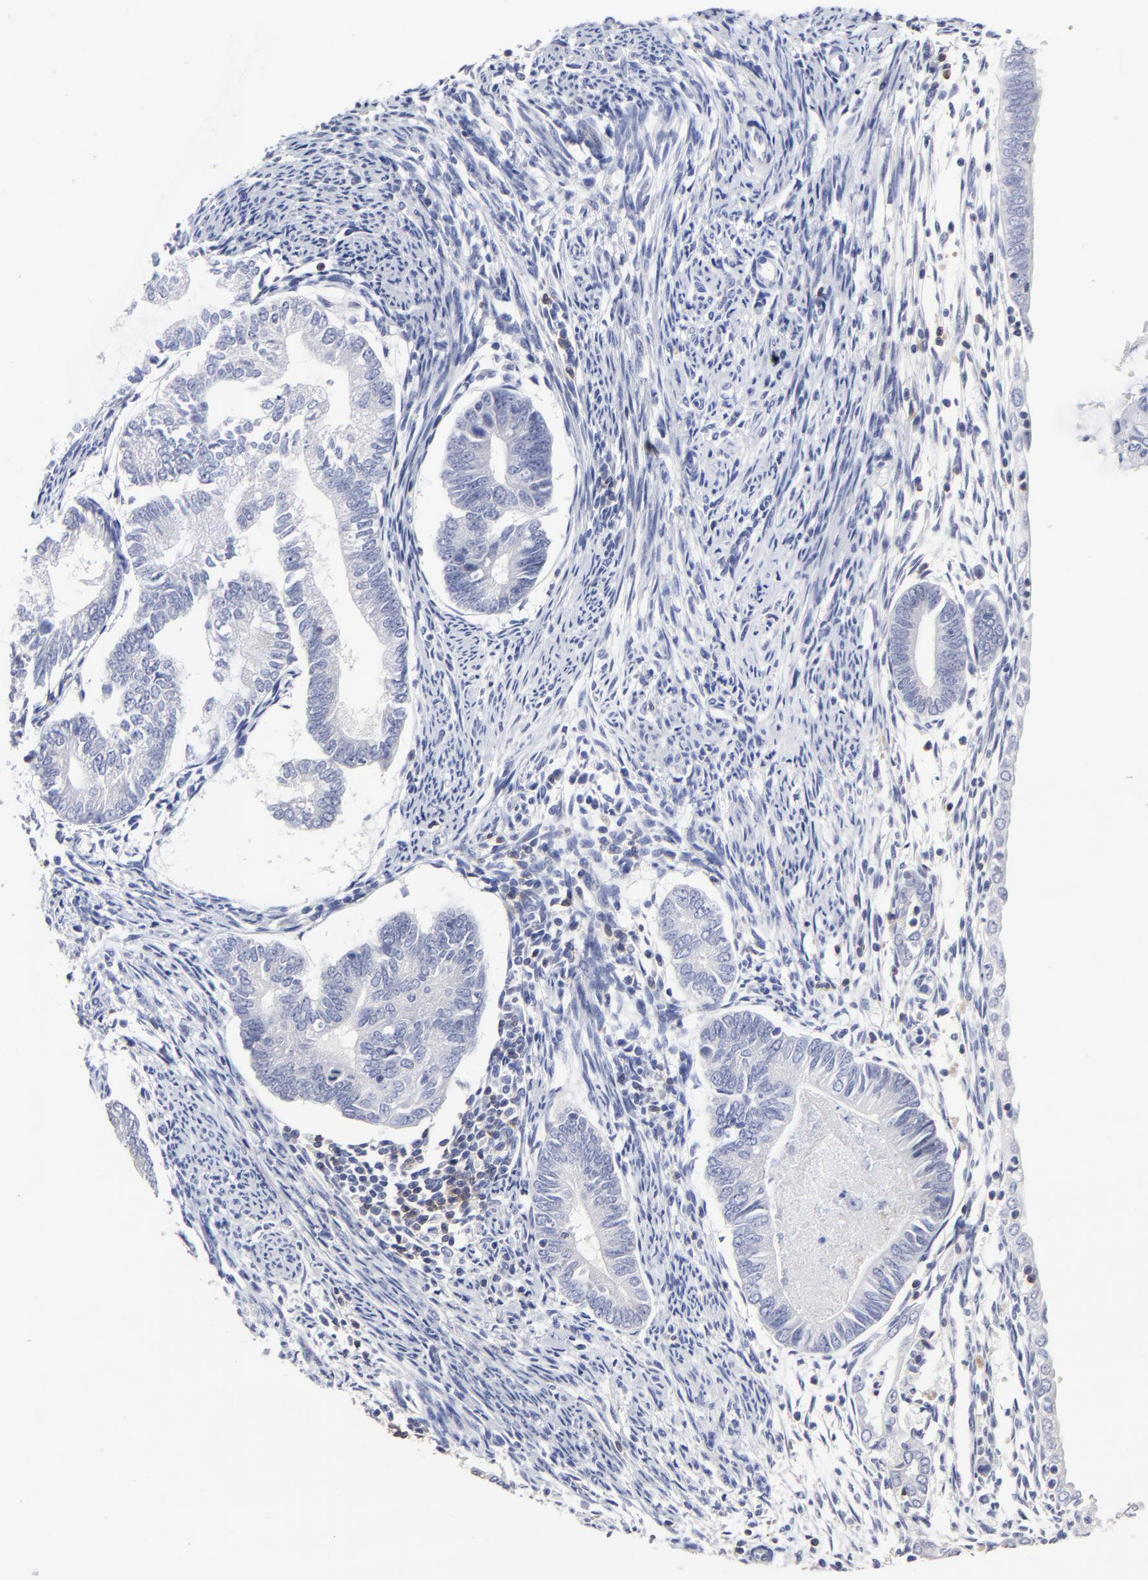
{"staining": {"intensity": "negative", "quantity": "none", "location": "none"}, "tissue": "endometrial cancer", "cell_type": "Tumor cells", "image_type": "cancer", "snomed": [{"axis": "morphology", "description": "Adenocarcinoma, NOS"}, {"axis": "topography", "description": "Endometrium"}], "caption": "Endometrial adenocarcinoma was stained to show a protein in brown. There is no significant expression in tumor cells.", "gene": "TRAT1", "patient": {"sex": "female", "age": 63}}